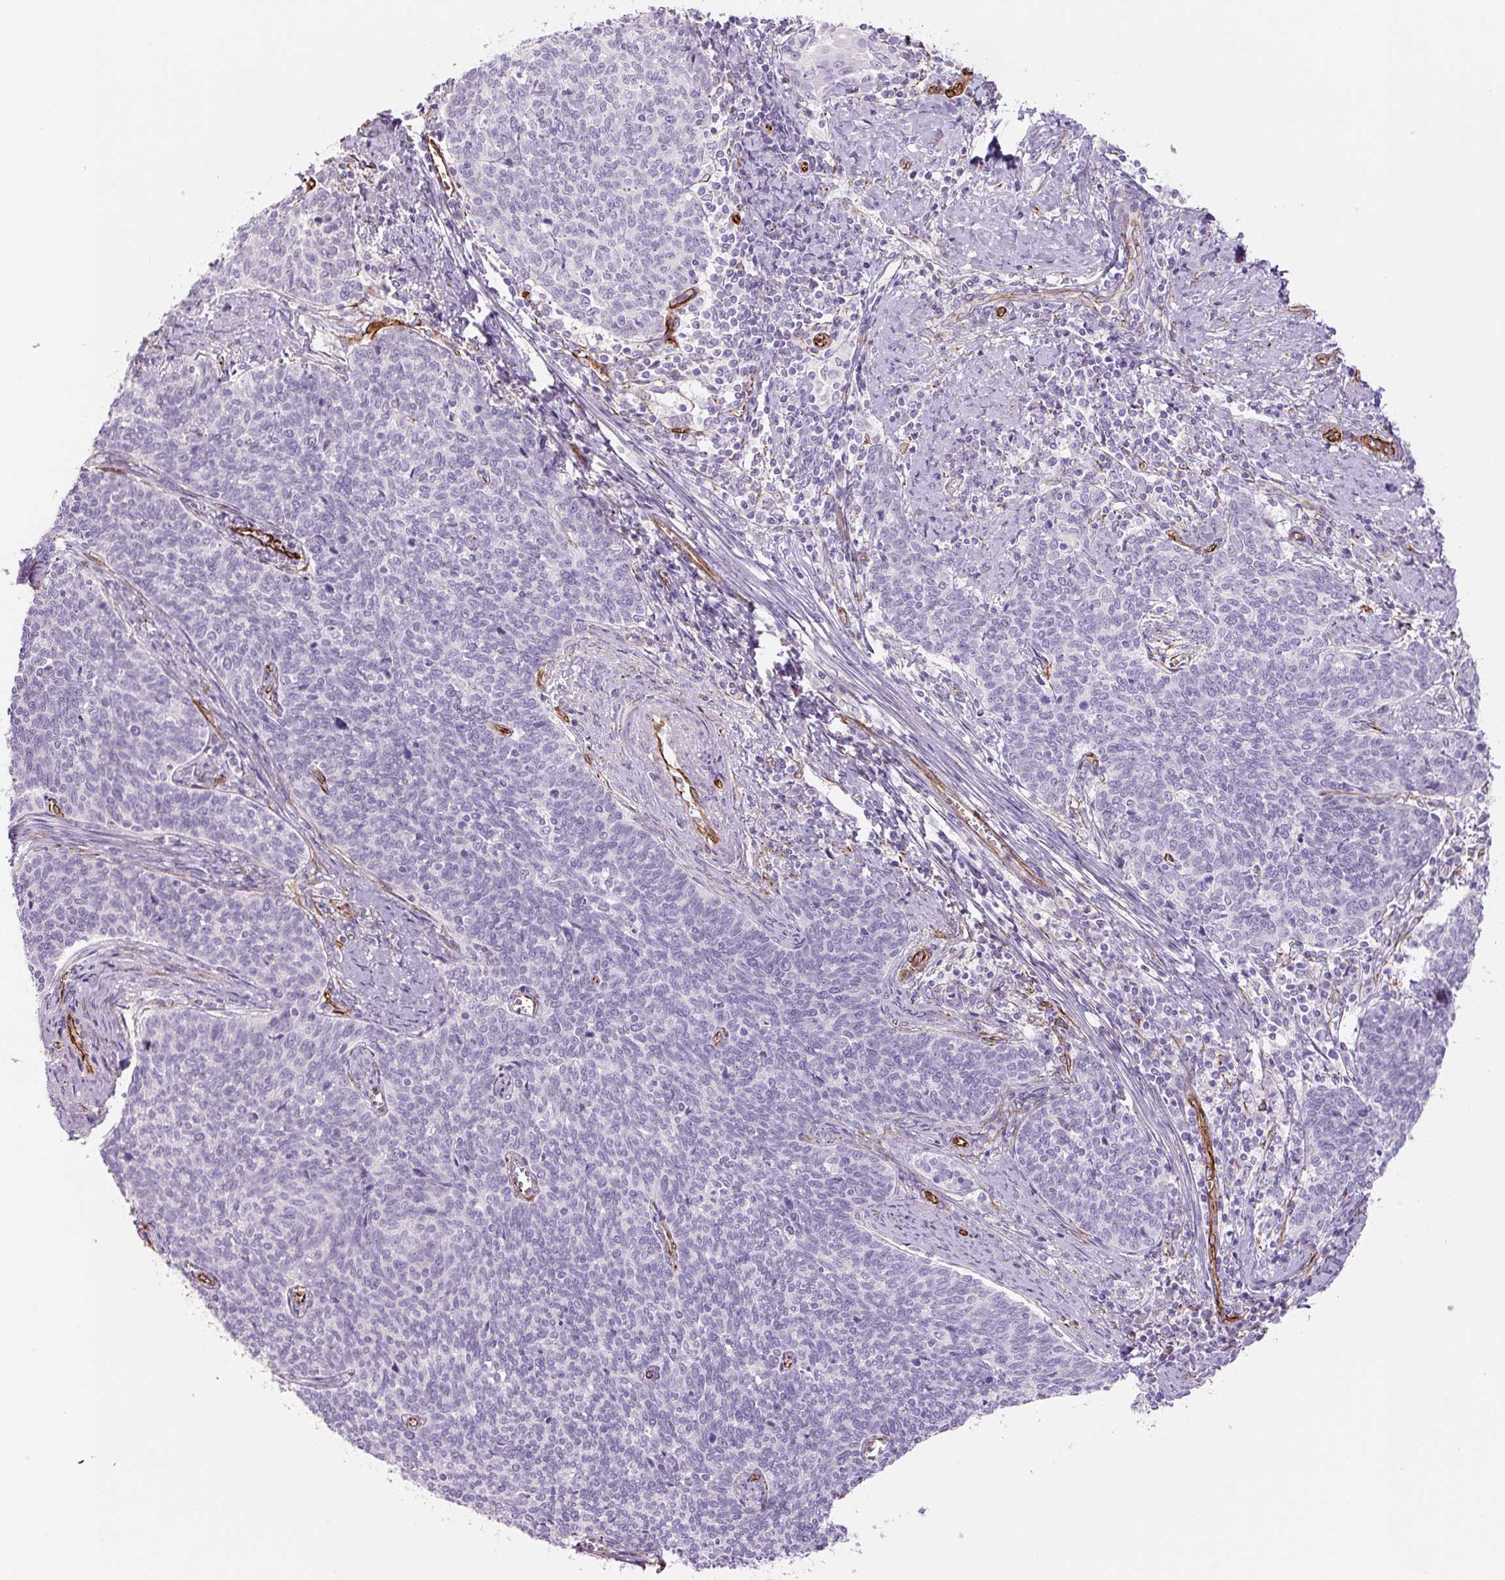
{"staining": {"intensity": "negative", "quantity": "none", "location": "none"}, "tissue": "cervical cancer", "cell_type": "Tumor cells", "image_type": "cancer", "snomed": [{"axis": "morphology", "description": "Squamous cell carcinoma, NOS"}, {"axis": "topography", "description": "Cervix"}], "caption": "The immunohistochemistry histopathology image has no significant staining in tumor cells of cervical cancer tissue.", "gene": "NES", "patient": {"sex": "female", "age": 39}}